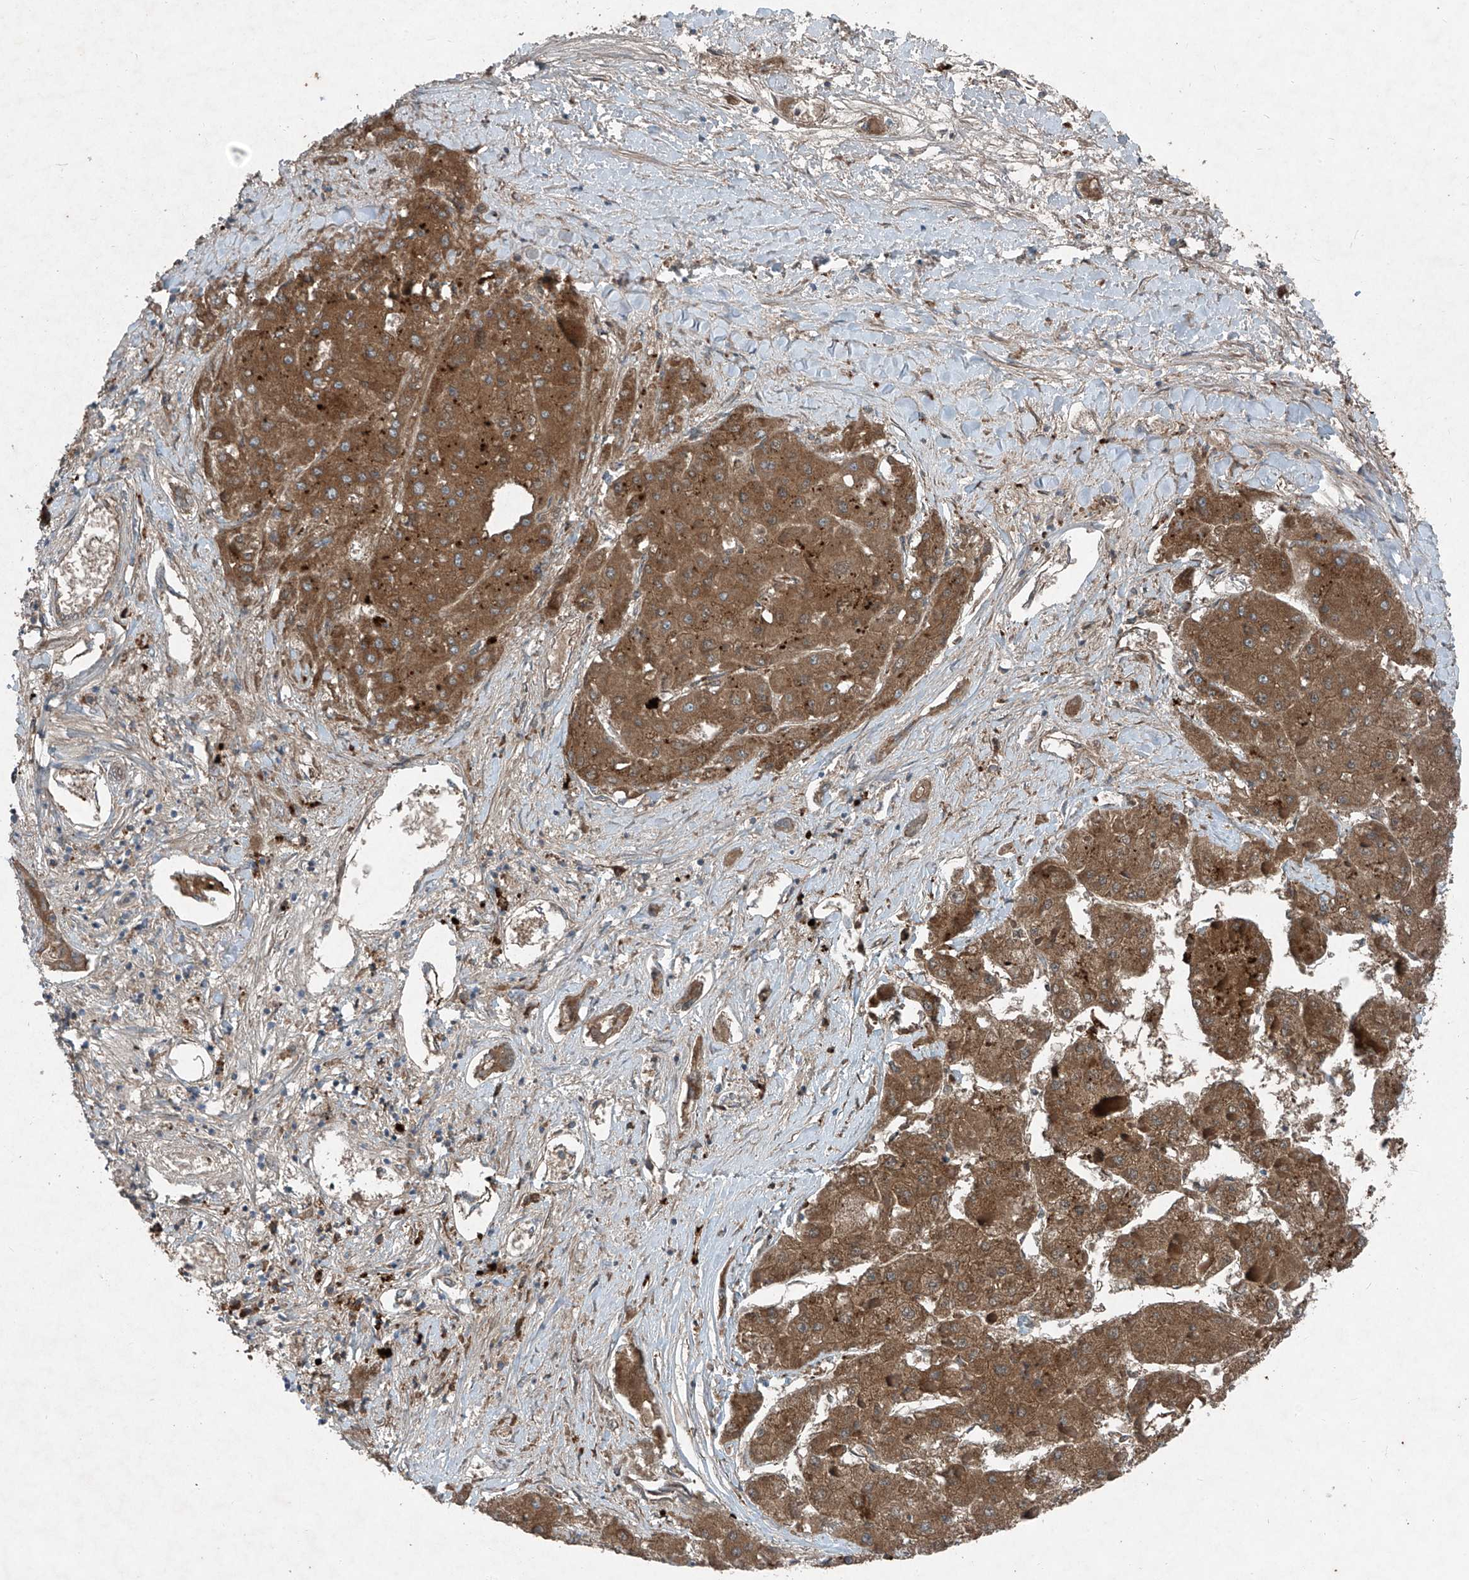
{"staining": {"intensity": "moderate", "quantity": ">75%", "location": "cytoplasmic/membranous"}, "tissue": "liver cancer", "cell_type": "Tumor cells", "image_type": "cancer", "snomed": [{"axis": "morphology", "description": "Carcinoma, Hepatocellular, NOS"}, {"axis": "topography", "description": "Liver"}], "caption": "Moderate cytoplasmic/membranous protein positivity is appreciated in approximately >75% of tumor cells in hepatocellular carcinoma (liver).", "gene": "FOXRED2", "patient": {"sex": "female", "age": 73}}